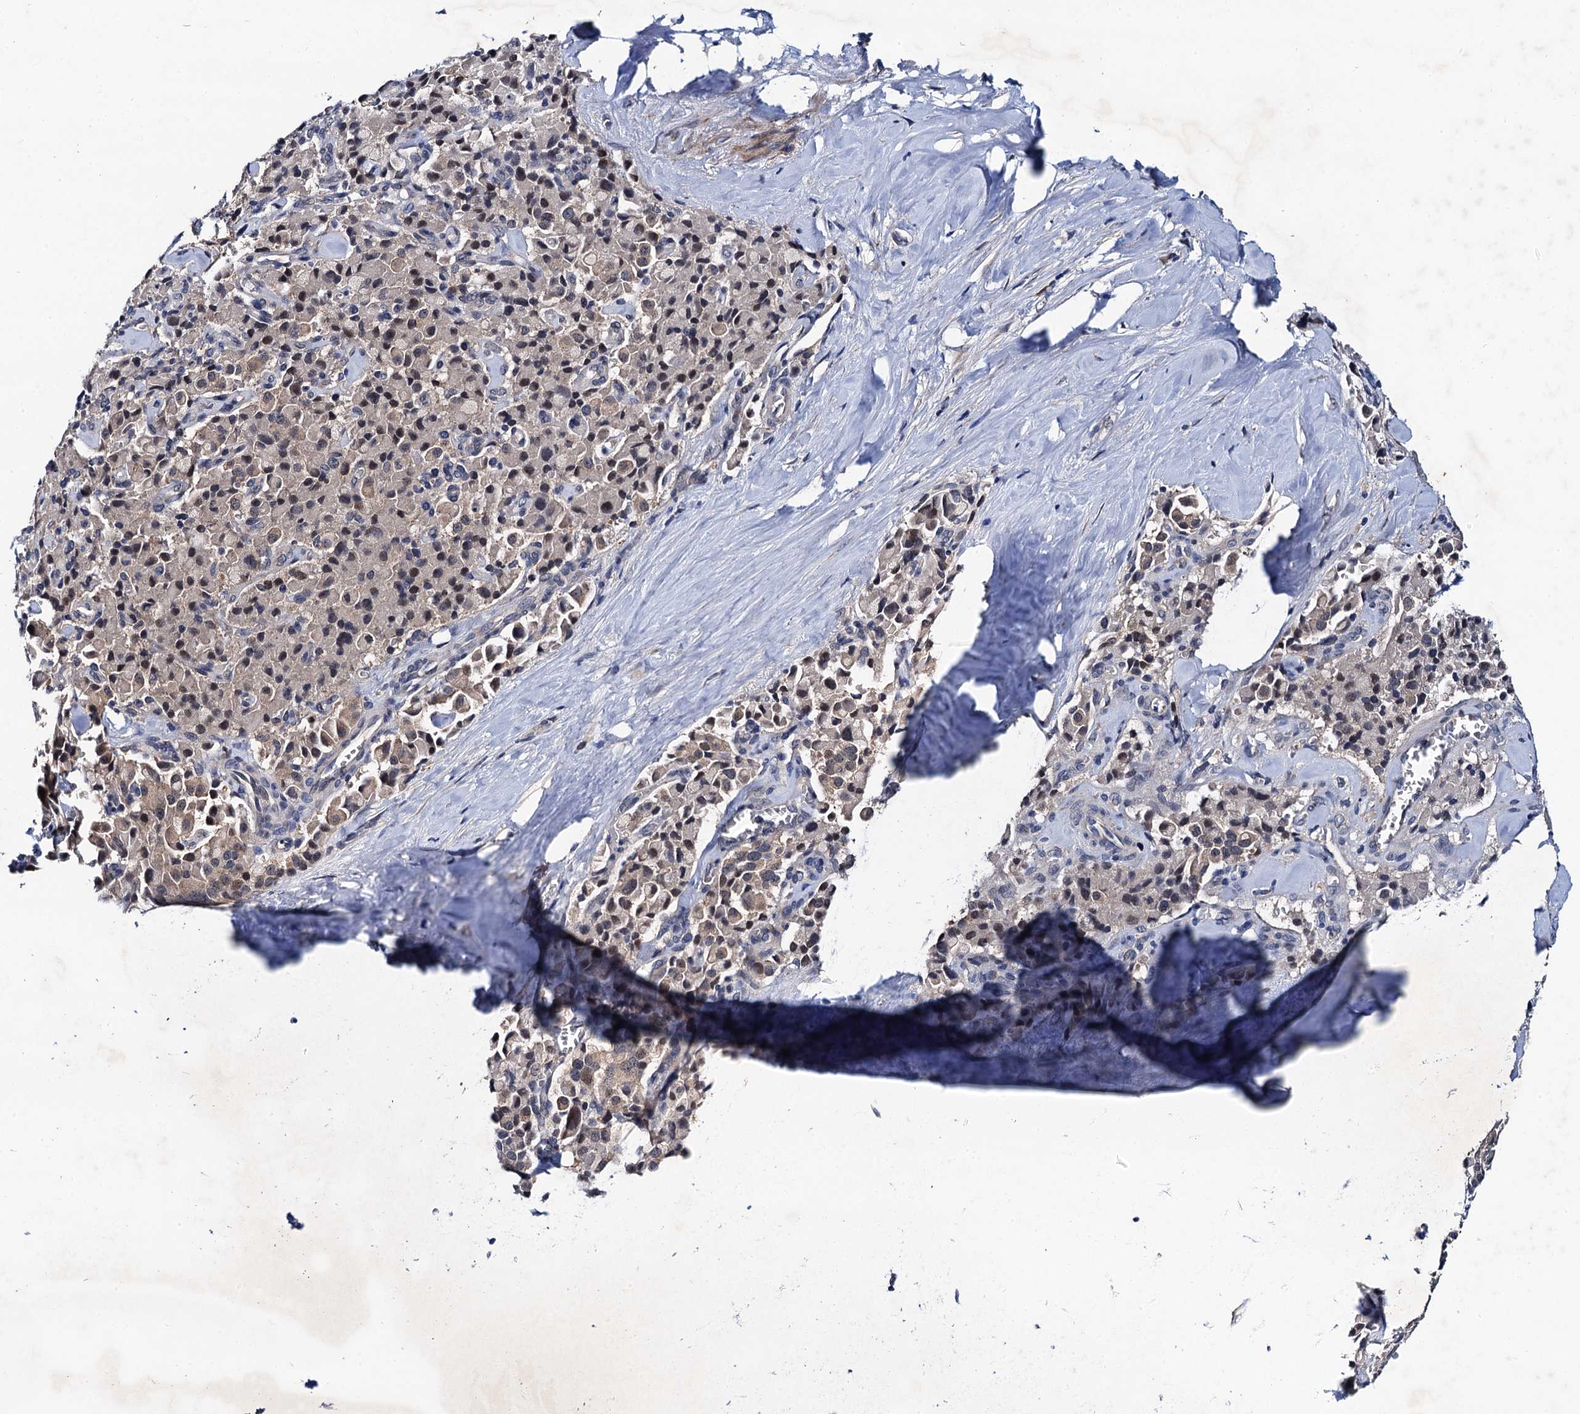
{"staining": {"intensity": "weak", "quantity": "25%-75%", "location": "cytoplasmic/membranous,nuclear"}, "tissue": "pancreatic cancer", "cell_type": "Tumor cells", "image_type": "cancer", "snomed": [{"axis": "morphology", "description": "Adenocarcinoma, NOS"}, {"axis": "topography", "description": "Pancreas"}], "caption": "High-magnification brightfield microscopy of pancreatic adenocarcinoma stained with DAB (brown) and counterstained with hematoxylin (blue). tumor cells exhibit weak cytoplasmic/membranous and nuclear staining is present in approximately25%-75% of cells. (Stains: DAB (3,3'-diaminobenzidine) in brown, nuclei in blue, Microscopy: brightfield microscopy at high magnification).", "gene": "TMEM39B", "patient": {"sex": "male", "age": 65}}